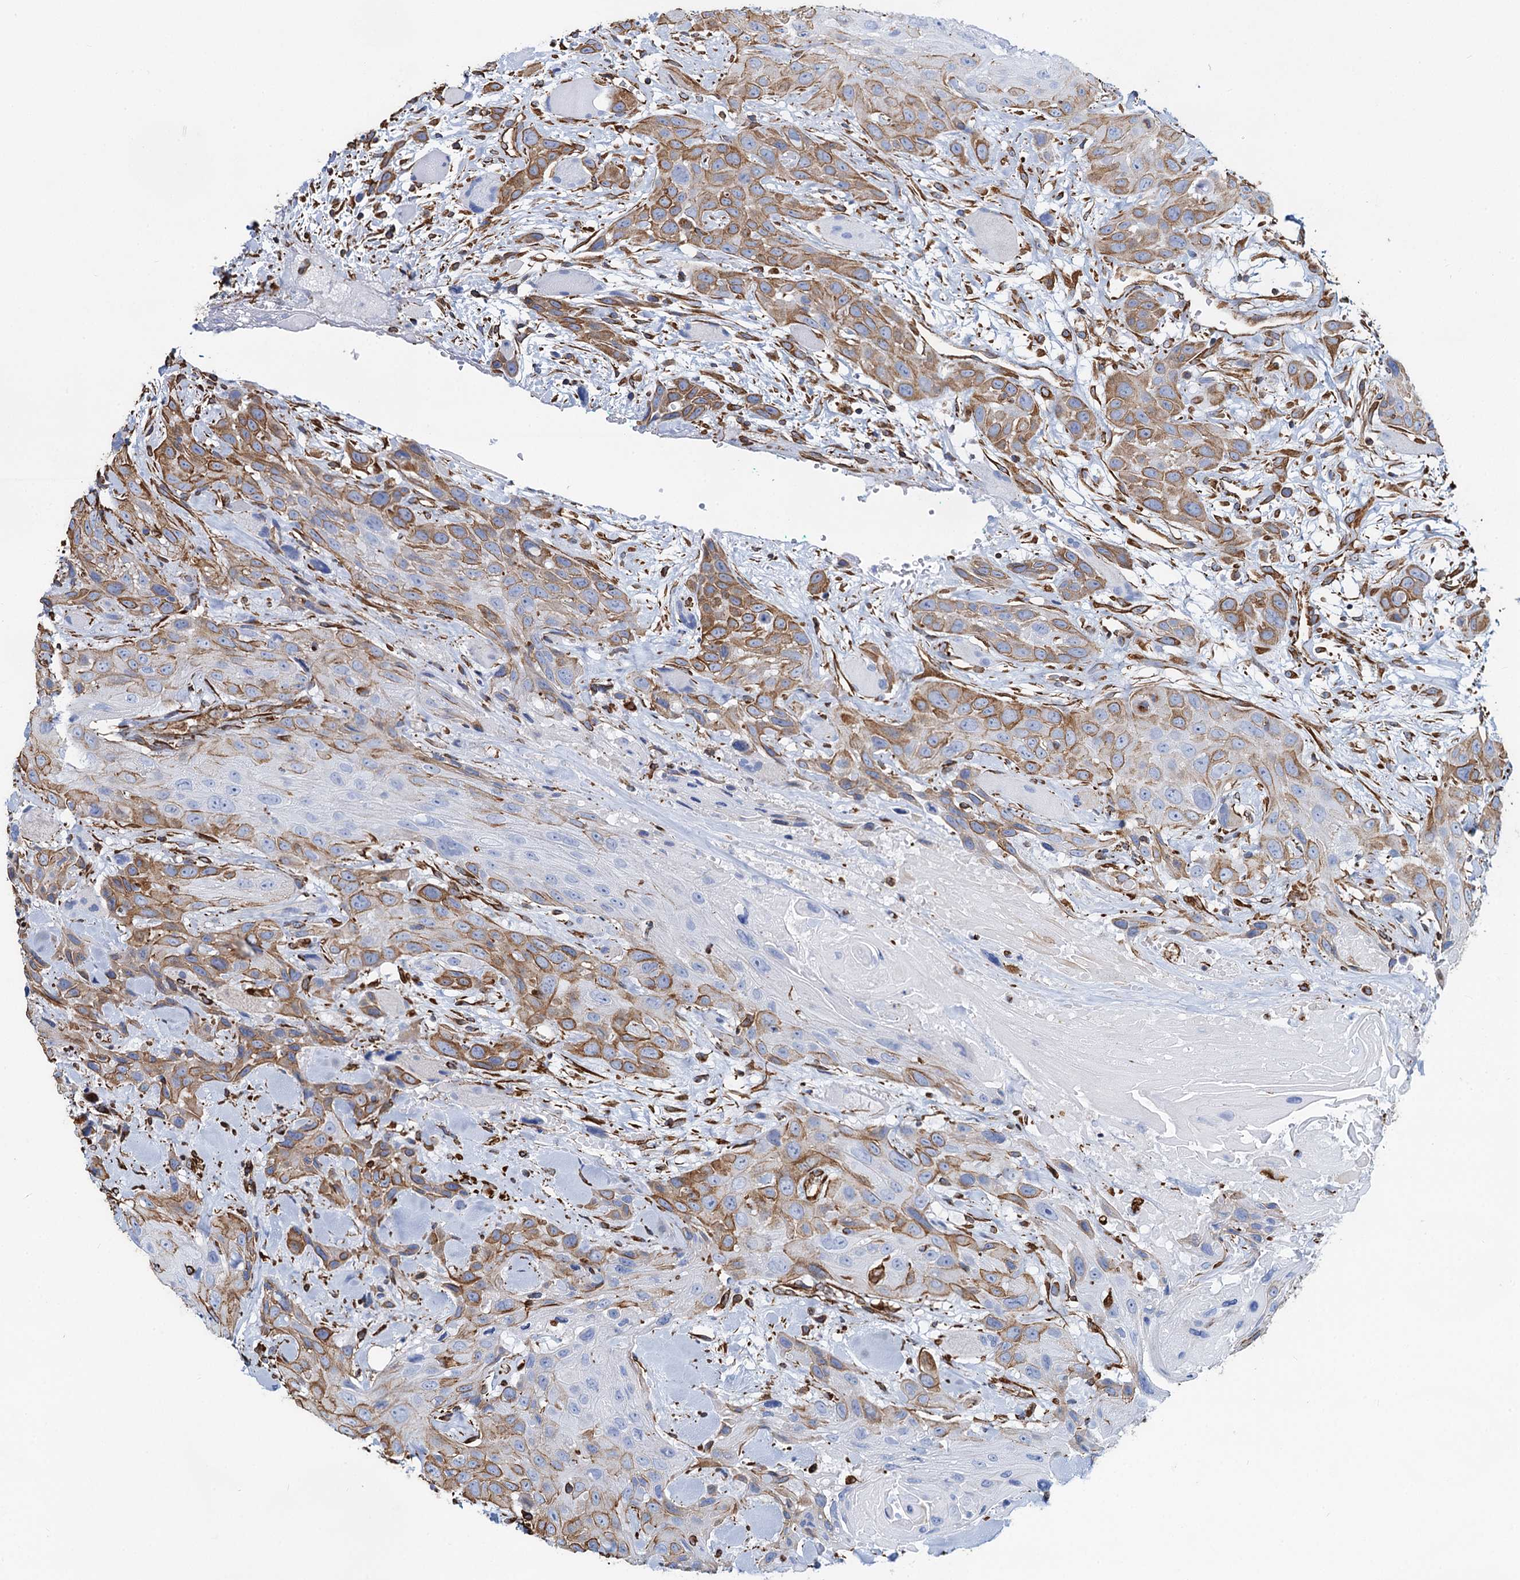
{"staining": {"intensity": "moderate", "quantity": ">75%", "location": "cytoplasmic/membranous"}, "tissue": "head and neck cancer", "cell_type": "Tumor cells", "image_type": "cancer", "snomed": [{"axis": "morphology", "description": "Squamous cell carcinoma, NOS"}, {"axis": "topography", "description": "Head-Neck"}], "caption": "Immunohistochemistry histopathology image of human head and neck cancer (squamous cell carcinoma) stained for a protein (brown), which exhibits medium levels of moderate cytoplasmic/membranous positivity in approximately >75% of tumor cells.", "gene": "PGM2", "patient": {"sex": "male", "age": 81}}